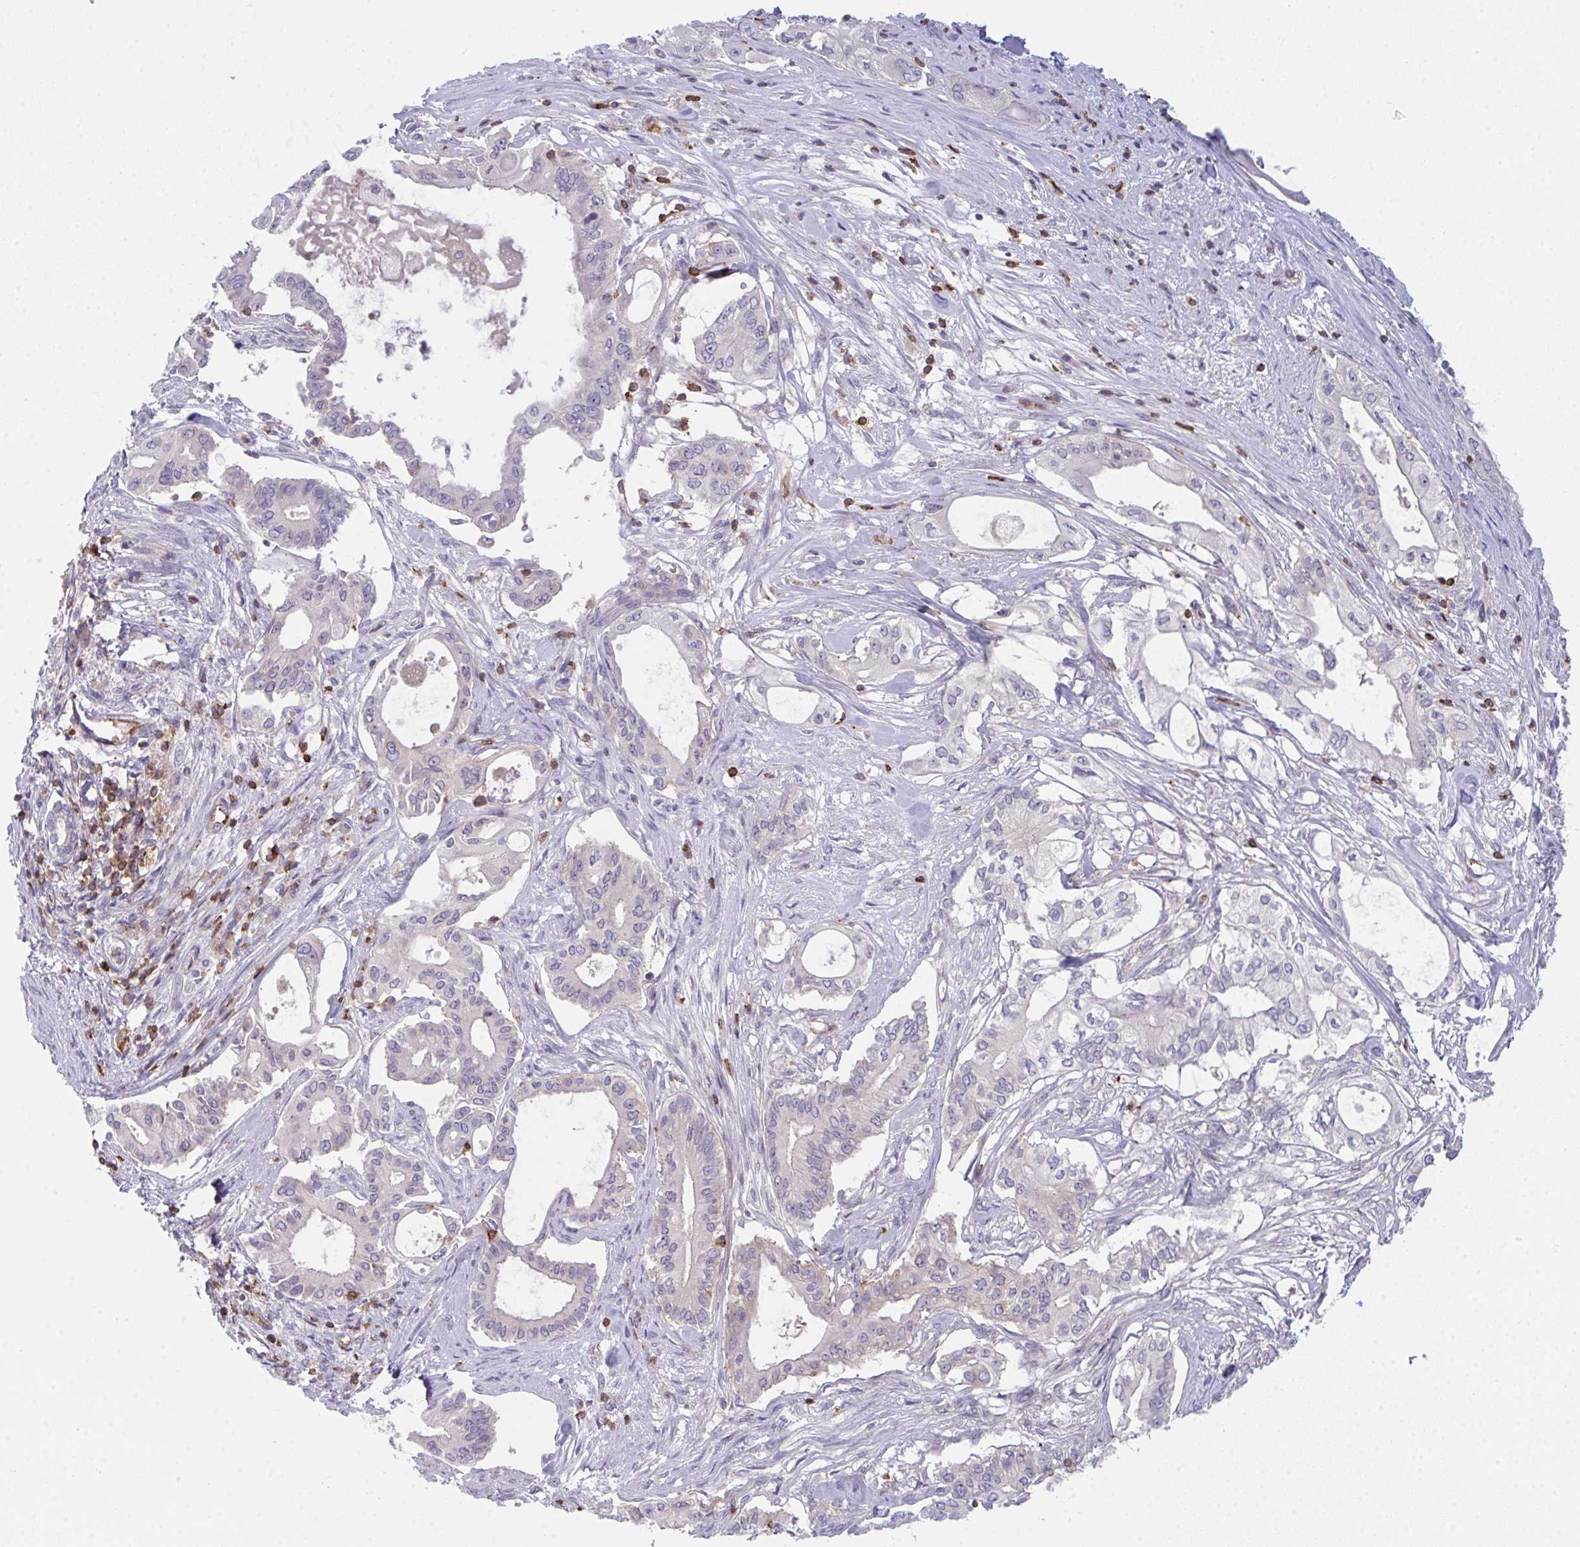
{"staining": {"intensity": "negative", "quantity": "none", "location": "none"}, "tissue": "pancreatic cancer", "cell_type": "Tumor cells", "image_type": "cancer", "snomed": [{"axis": "morphology", "description": "Adenocarcinoma, NOS"}, {"axis": "topography", "description": "Pancreas"}], "caption": "Tumor cells are negative for protein expression in human pancreatic adenocarcinoma. (DAB IHC, high magnification).", "gene": "CD80", "patient": {"sex": "female", "age": 68}}